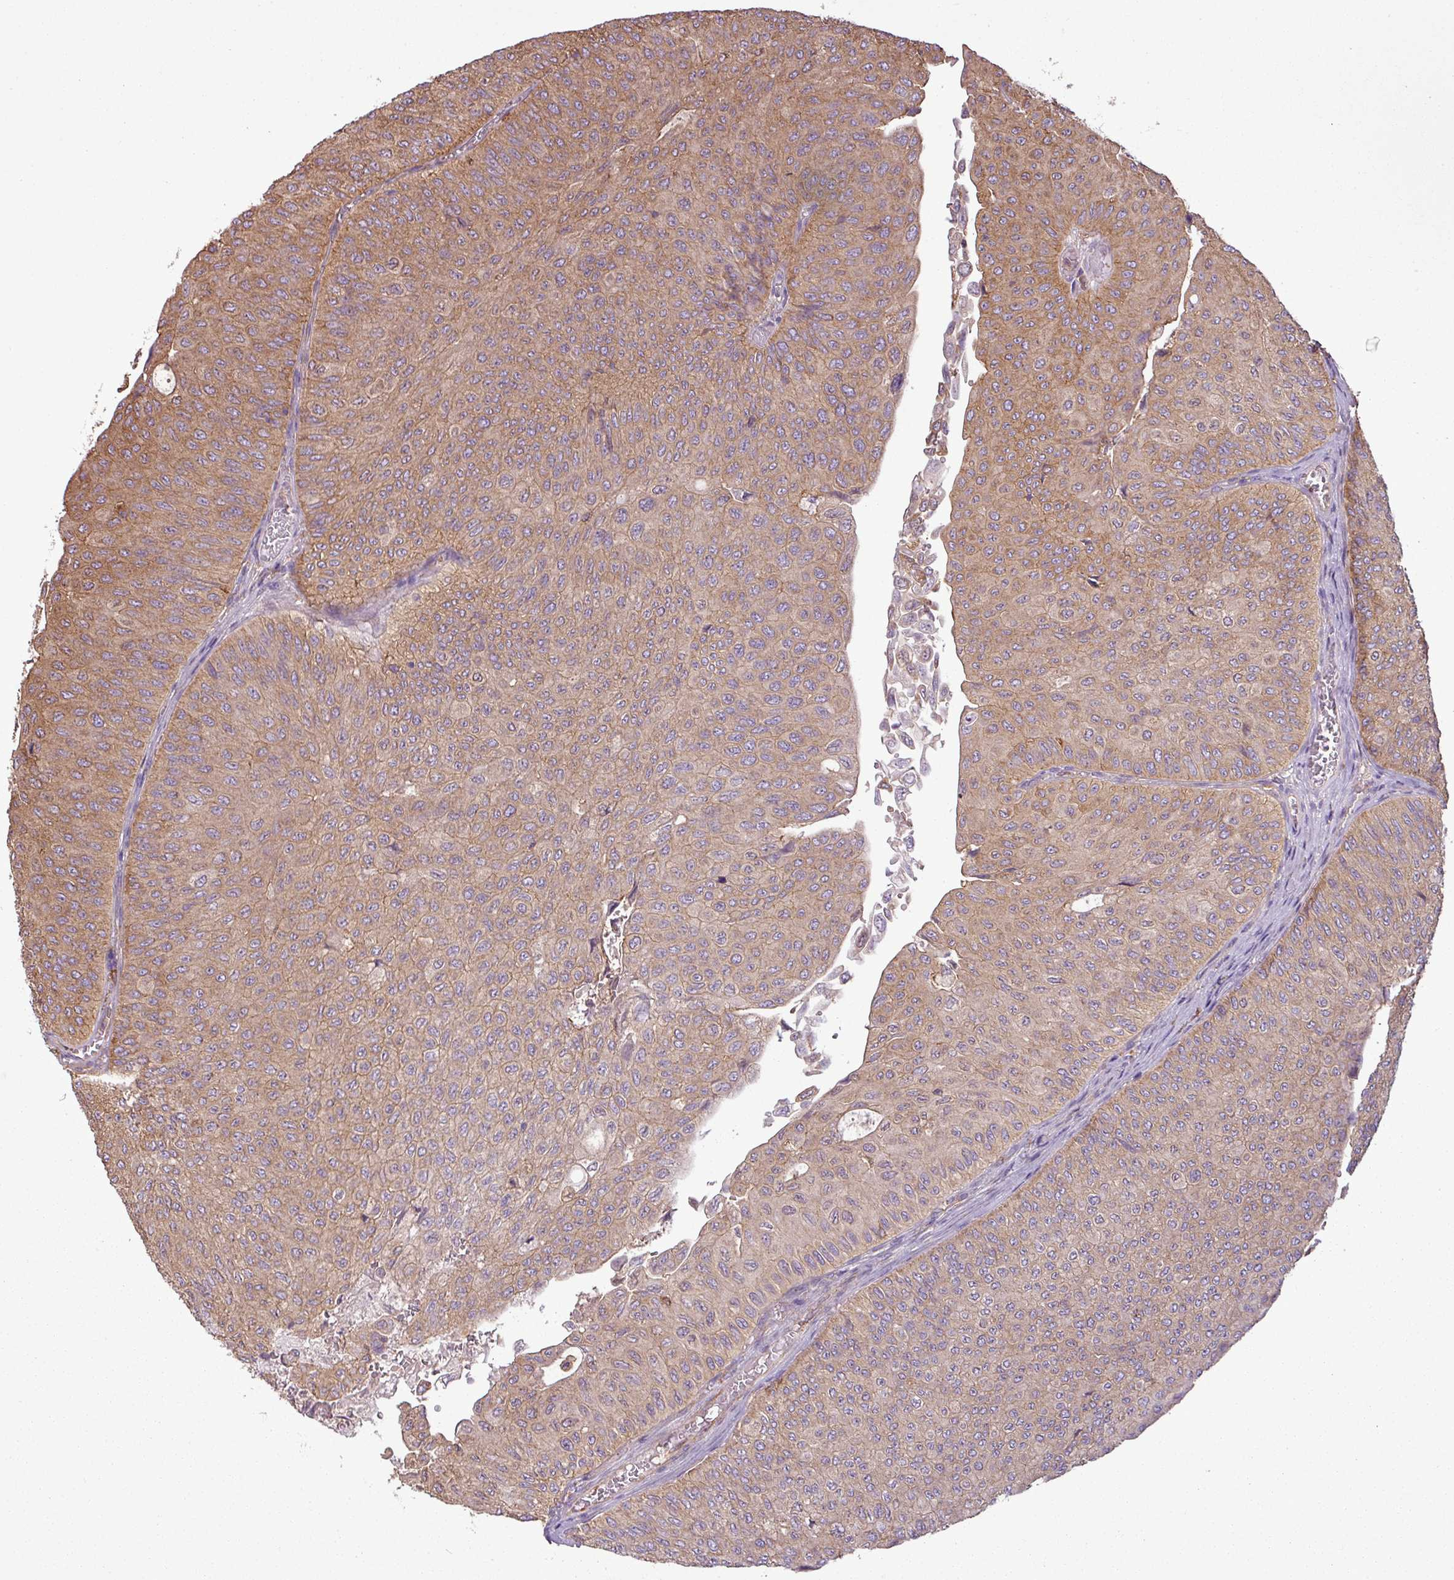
{"staining": {"intensity": "moderate", "quantity": ">75%", "location": "cytoplasmic/membranous"}, "tissue": "urothelial cancer", "cell_type": "Tumor cells", "image_type": "cancer", "snomed": [{"axis": "morphology", "description": "Urothelial carcinoma, NOS"}, {"axis": "topography", "description": "Urinary bladder"}], "caption": "Immunohistochemistry (IHC) (DAB) staining of human transitional cell carcinoma demonstrates moderate cytoplasmic/membranous protein staining in about >75% of tumor cells.", "gene": "PACSIN2", "patient": {"sex": "male", "age": 59}}